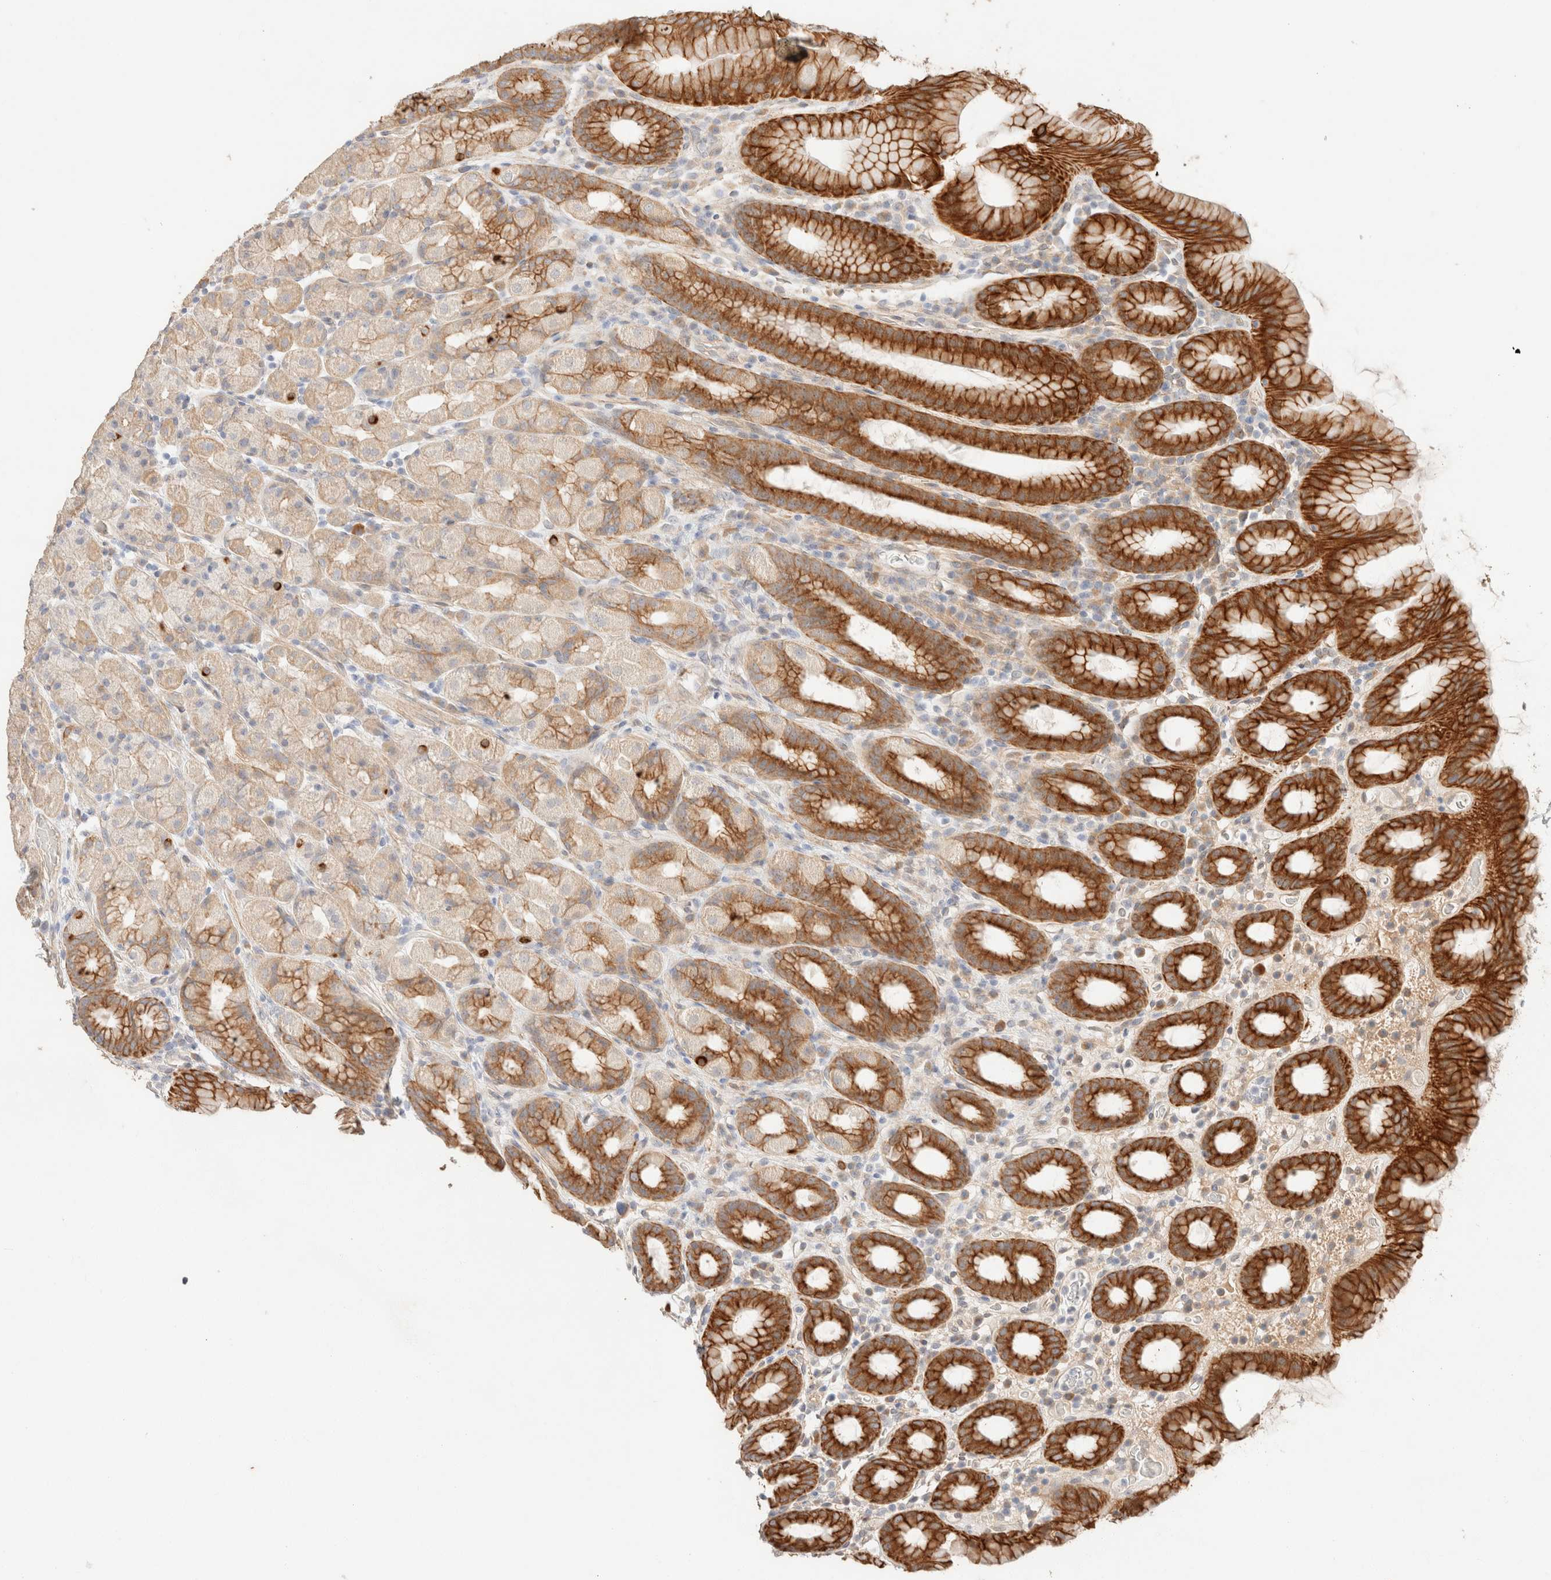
{"staining": {"intensity": "strong", "quantity": ">75%", "location": "cytoplasmic/membranous"}, "tissue": "stomach", "cell_type": "Glandular cells", "image_type": "normal", "snomed": [{"axis": "morphology", "description": "Normal tissue, NOS"}, {"axis": "topography", "description": "Stomach, upper"}], "caption": "Immunohistochemical staining of unremarkable stomach reveals strong cytoplasmic/membranous protein expression in about >75% of glandular cells.", "gene": "CSNK1E", "patient": {"sex": "male", "age": 68}}